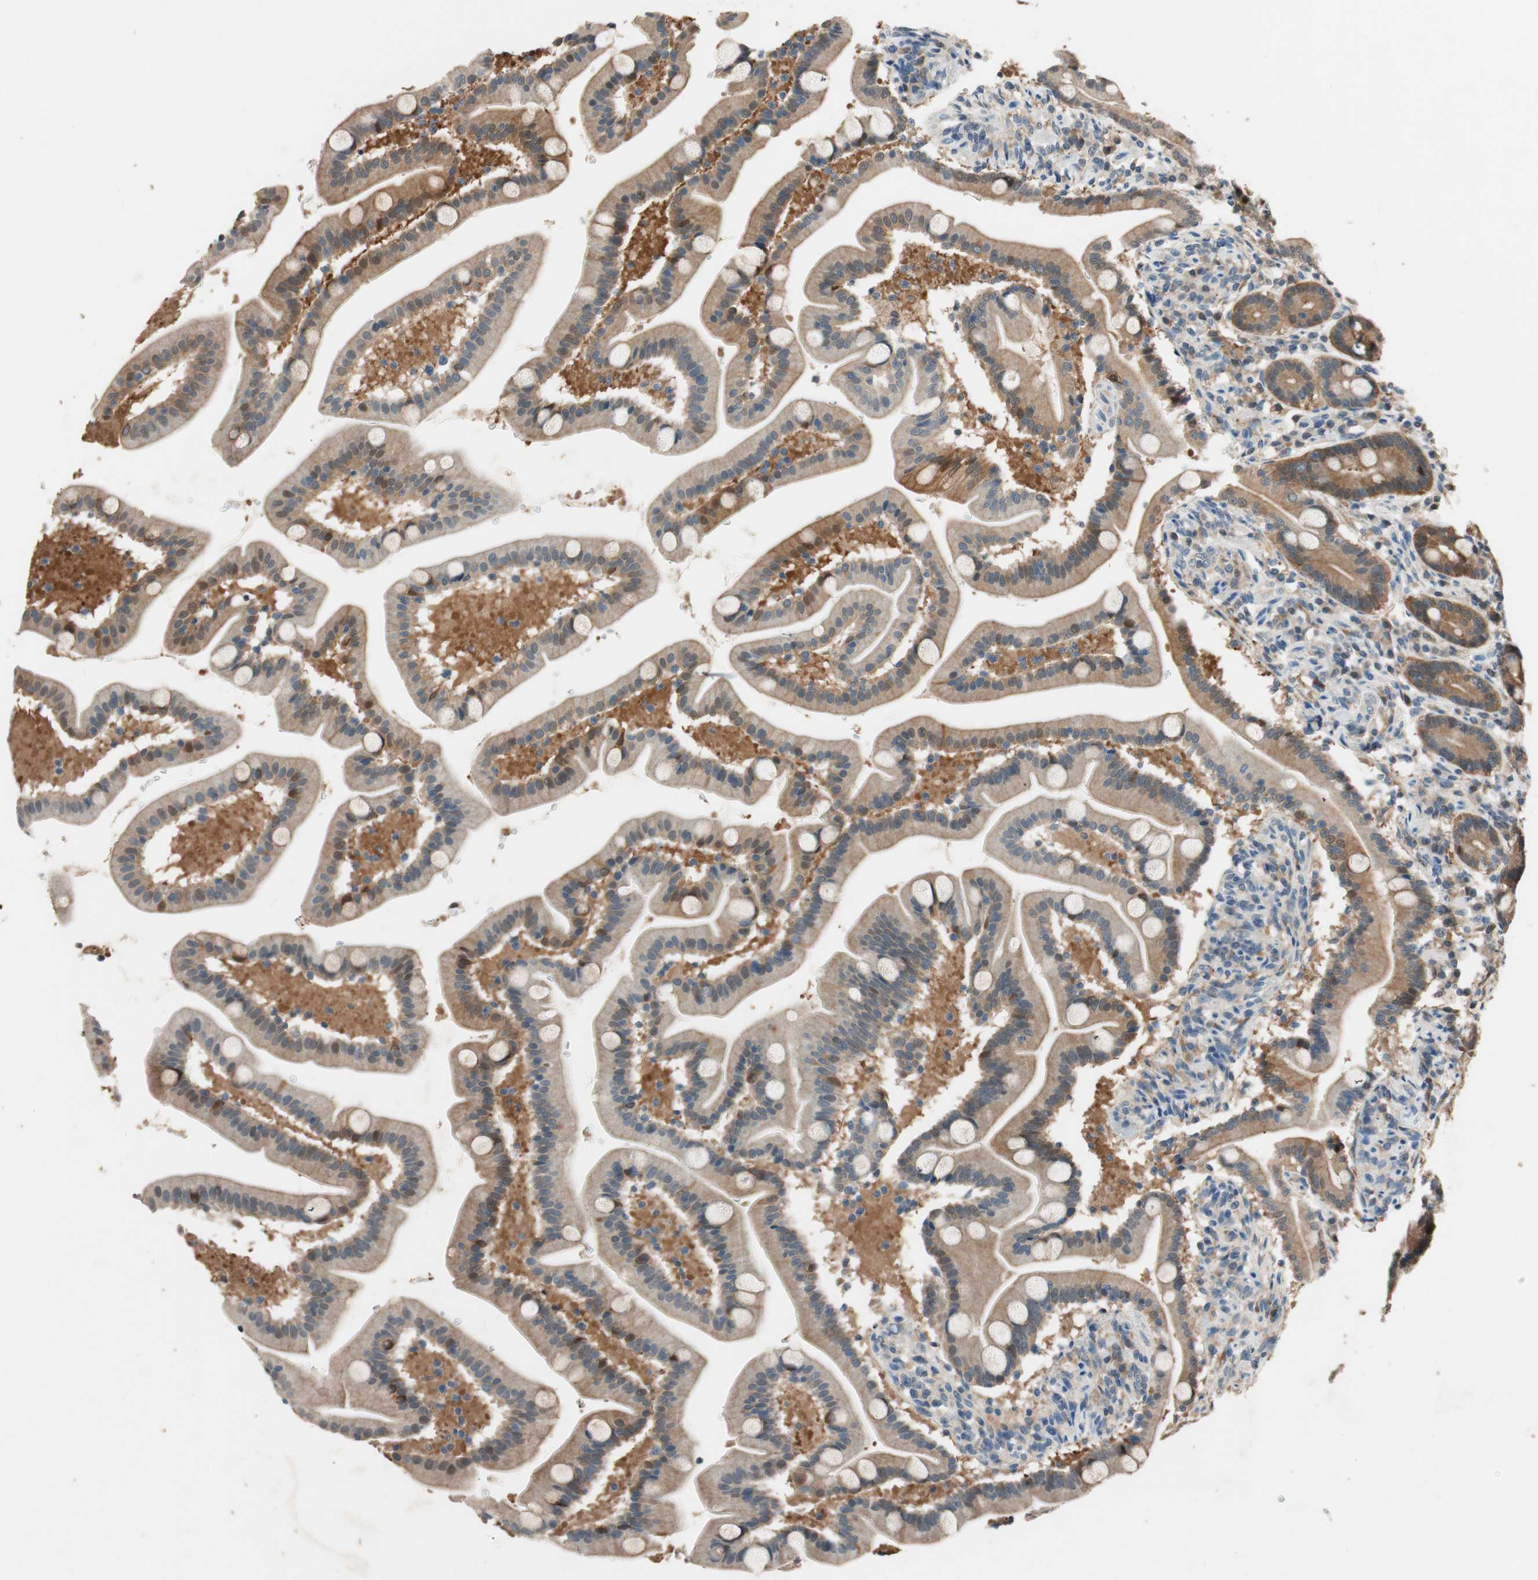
{"staining": {"intensity": "weak", "quantity": ">75%", "location": "cytoplasmic/membranous"}, "tissue": "duodenum", "cell_type": "Glandular cells", "image_type": "normal", "snomed": [{"axis": "morphology", "description": "Normal tissue, NOS"}, {"axis": "topography", "description": "Duodenum"}], "caption": "High-power microscopy captured an immunohistochemistry (IHC) image of benign duodenum, revealing weak cytoplasmic/membranous positivity in about >75% of glandular cells. (DAB IHC with brightfield microscopy, high magnification).", "gene": "SERPINB5", "patient": {"sex": "male", "age": 54}}